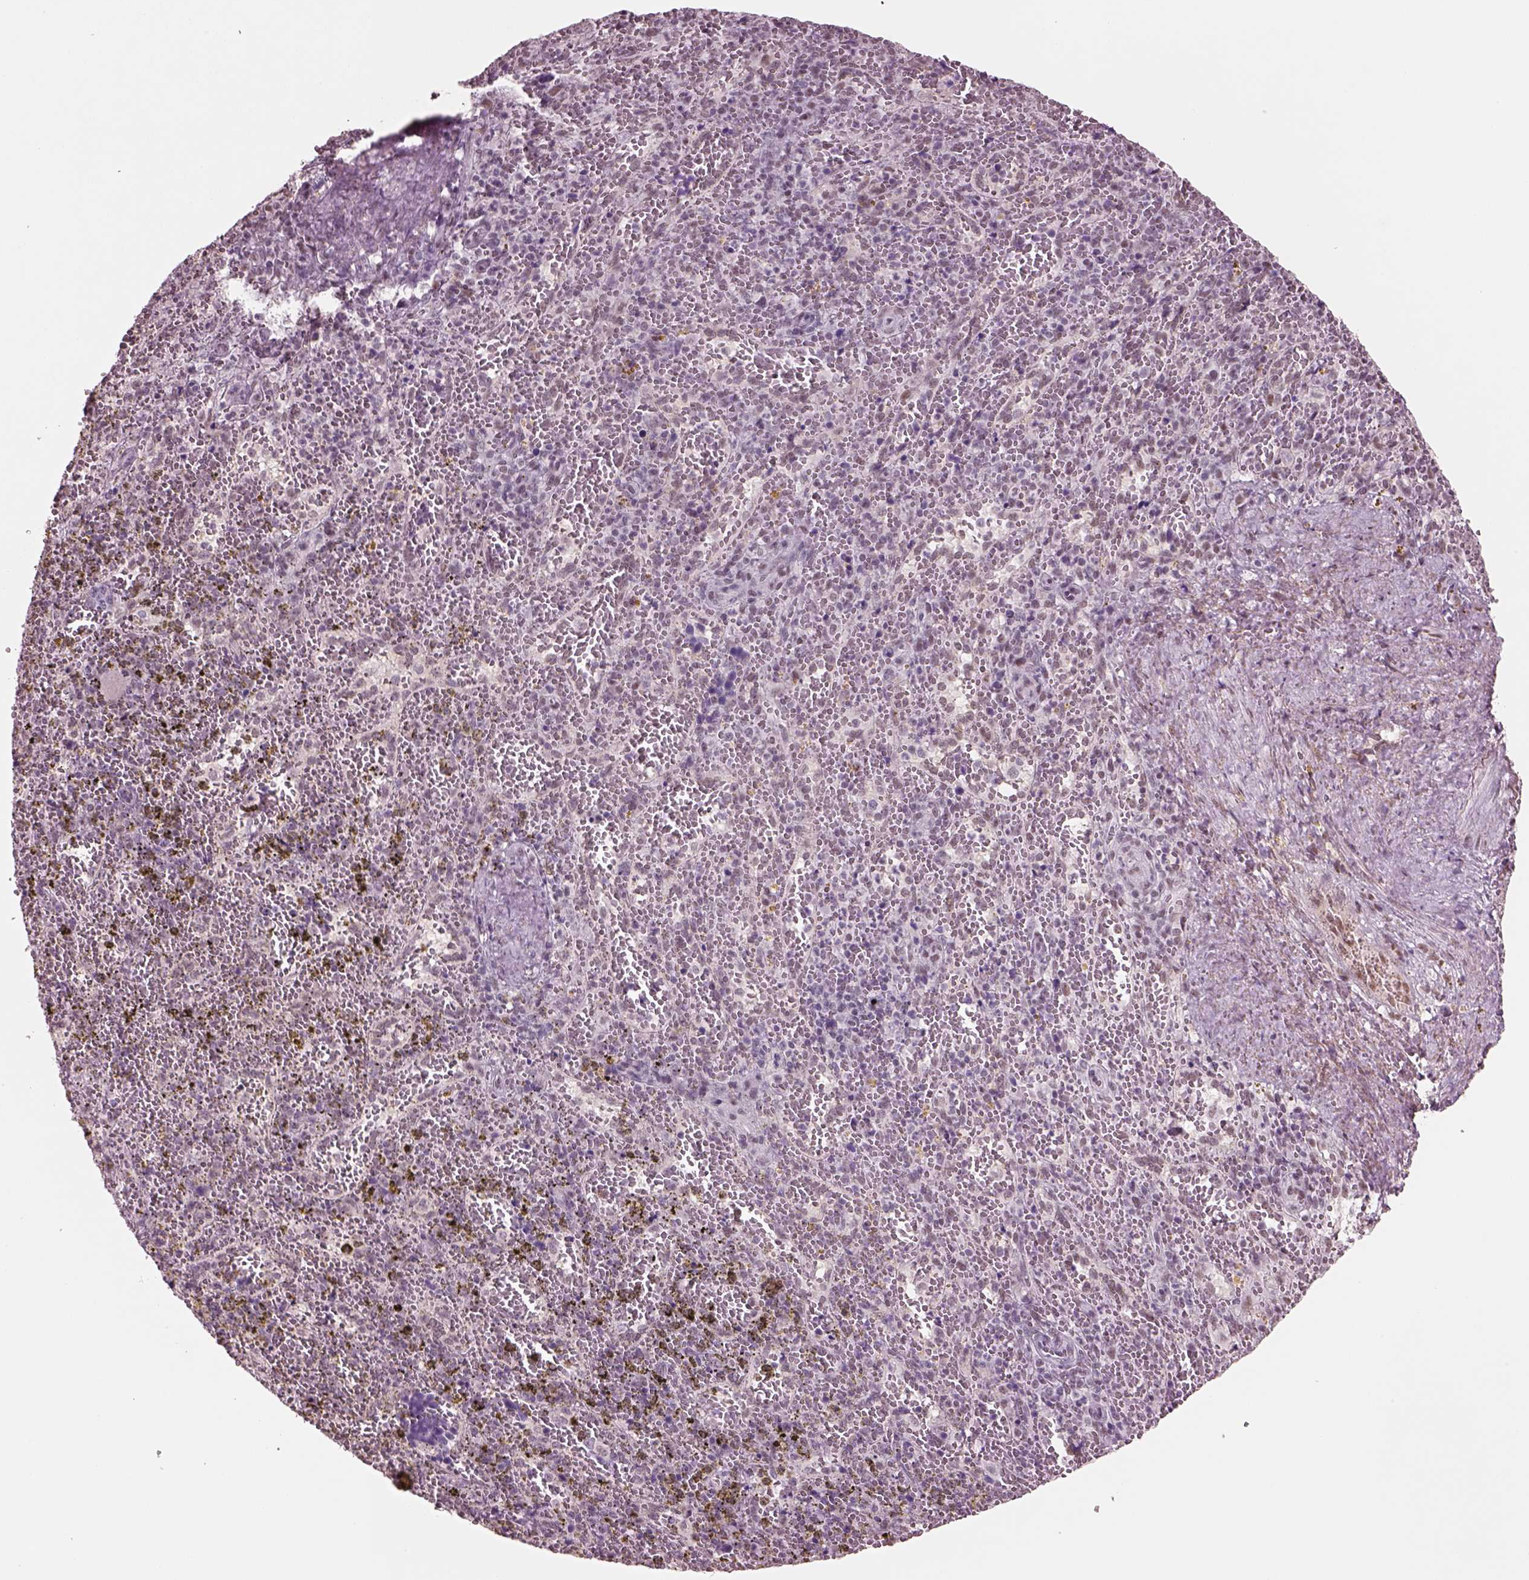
{"staining": {"intensity": "negative", "quantity": "none", "location": "none"}, "tissue": "spleen", "cell_type": "Cells in red pulp", "image_type": "normal", "snomed": [{"axis": "morphology", "description": "Normal tissue, NOS"}, {"axis": "topography", "description": "Spleen"}], "caption": "Cells in red pulp show no significant protein positivity in benign spleen. (DAB (3,3'-diaminobenzidine) IHC with hematoxylin counter stain).", "gene": "SEPHS1", "patient": {"sex": "female", "age": 50}}